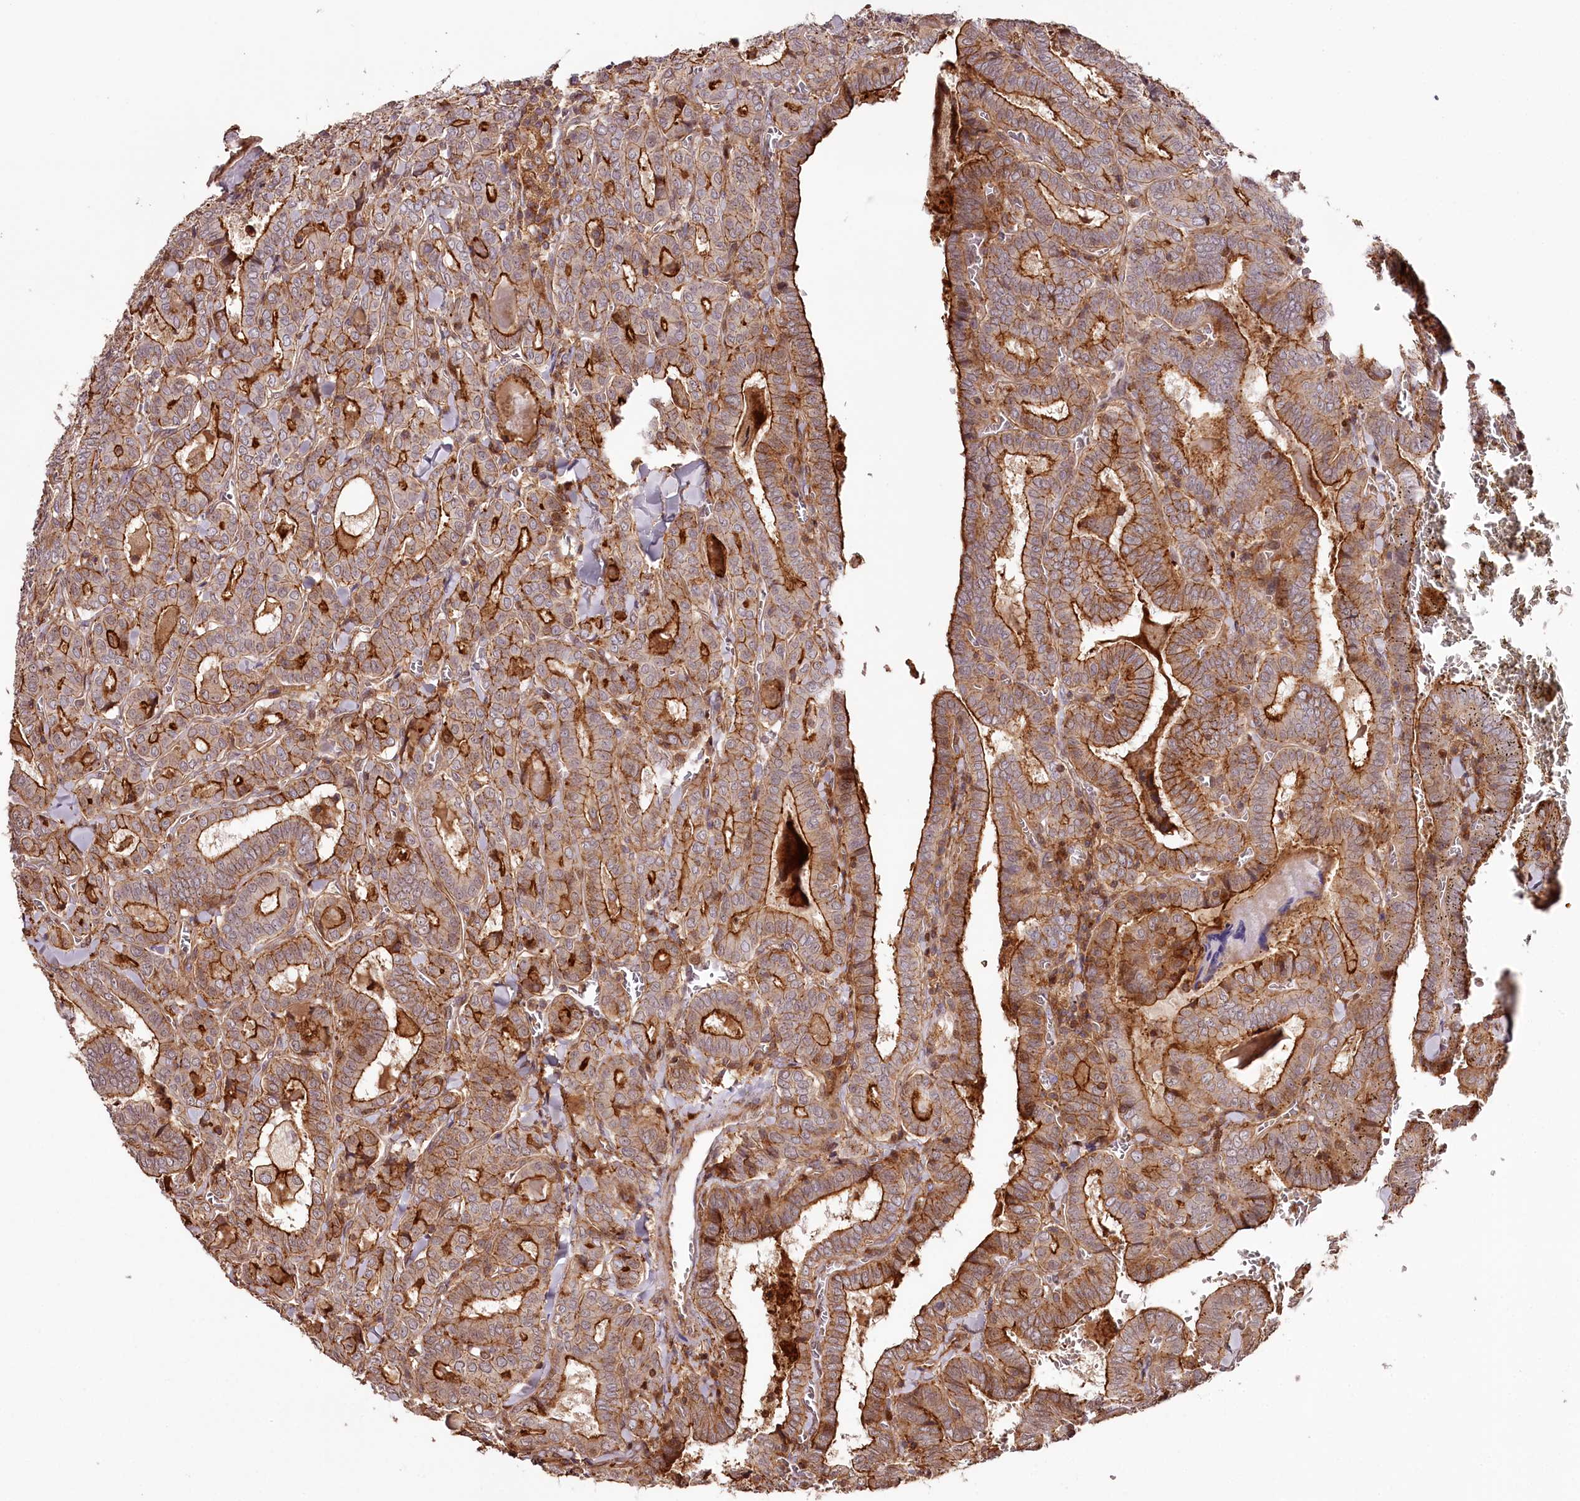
{"staining": {"intensity": "strong", "quantity": ">75%", "location": "cytoplasmic/membranous"}, "tissue": "thyroid cancer", "cell_type": "Tumor cells", "image_type": "cancer", "snomed": [{"axis": "morphology", "description": "Papillary adenocarcinoma, NOS"}, {"axis": "topography", "description": "Thyroid gland"}], "caption": "IHC histopathology image of neoplastic tissue: thyroid cancer (papillary adenocarcinoma) stained using immunohistochemistry (IHC) reveals high levels of strong protein expression localized specifically in the cytoplasmic/membranous of tumor cells, appearing as a cytoplasmic/membranous brown color.", "gene": "KIF14", "patient": {"sex": "female", "age": 72}}